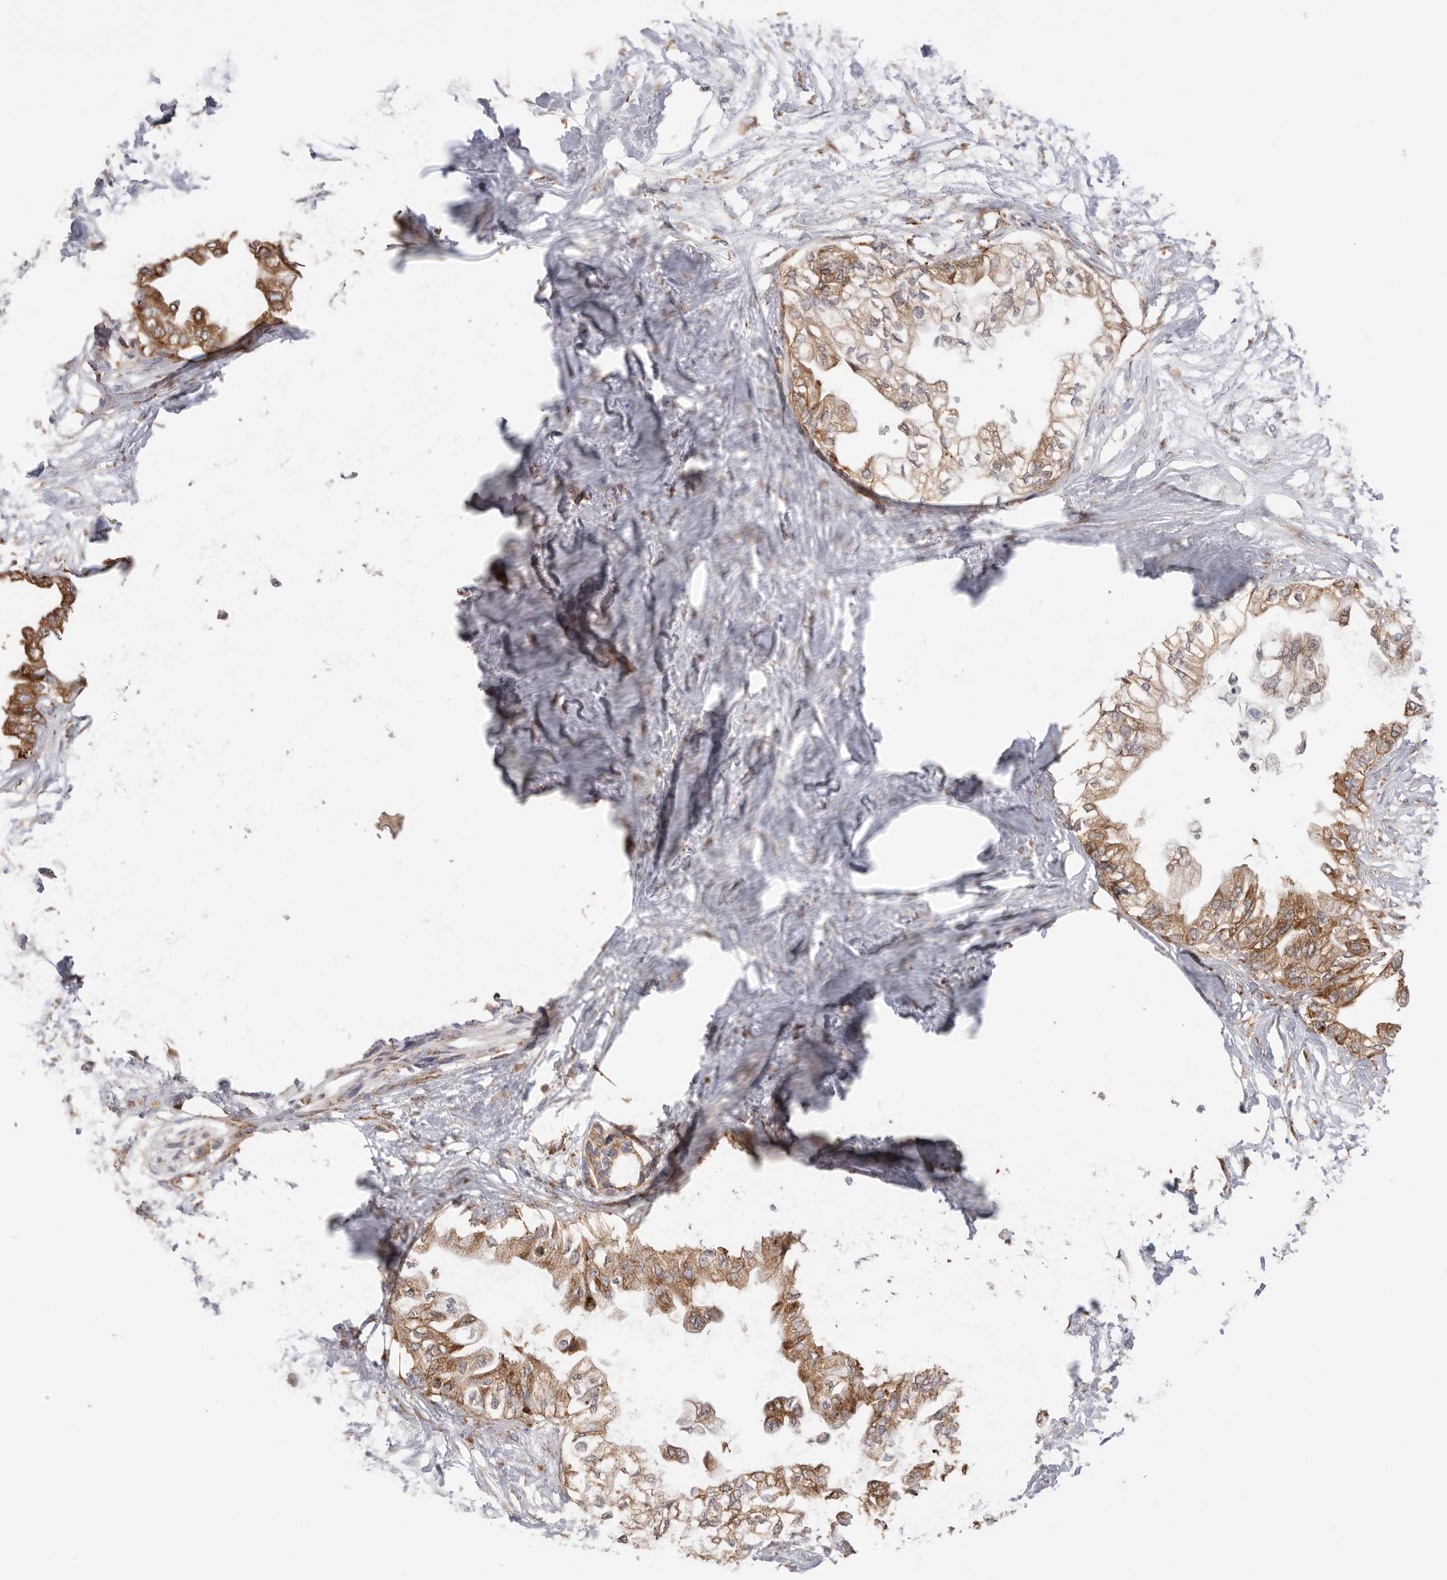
{"staining": {"intensity": "moderate", "quantity": ">75%", "location": "cytoplasmic/membranous"}, "tissue": "pancreatic cancer", "cell_type": "Tumor cells", "image_type": "cancer", "snomed": [{"axis": "morphology", "description": "Normal tissue, NOS"}, {"axis": "morphology", "description": "Adenocarcinoma, NOS"}, {"axis": "topography", "description": "Pancreas"}, {"axis": "topography", "description": "Duodenum"}], "caption": "A medium amount of moderate cytoplasmic/membranous expression is identified in about >75% of tumor cells in pancreatic cancer (adenocarcinoma) tissue.", "gene": "SERBP1", "patient": {"sex": "female", "age": 60}}